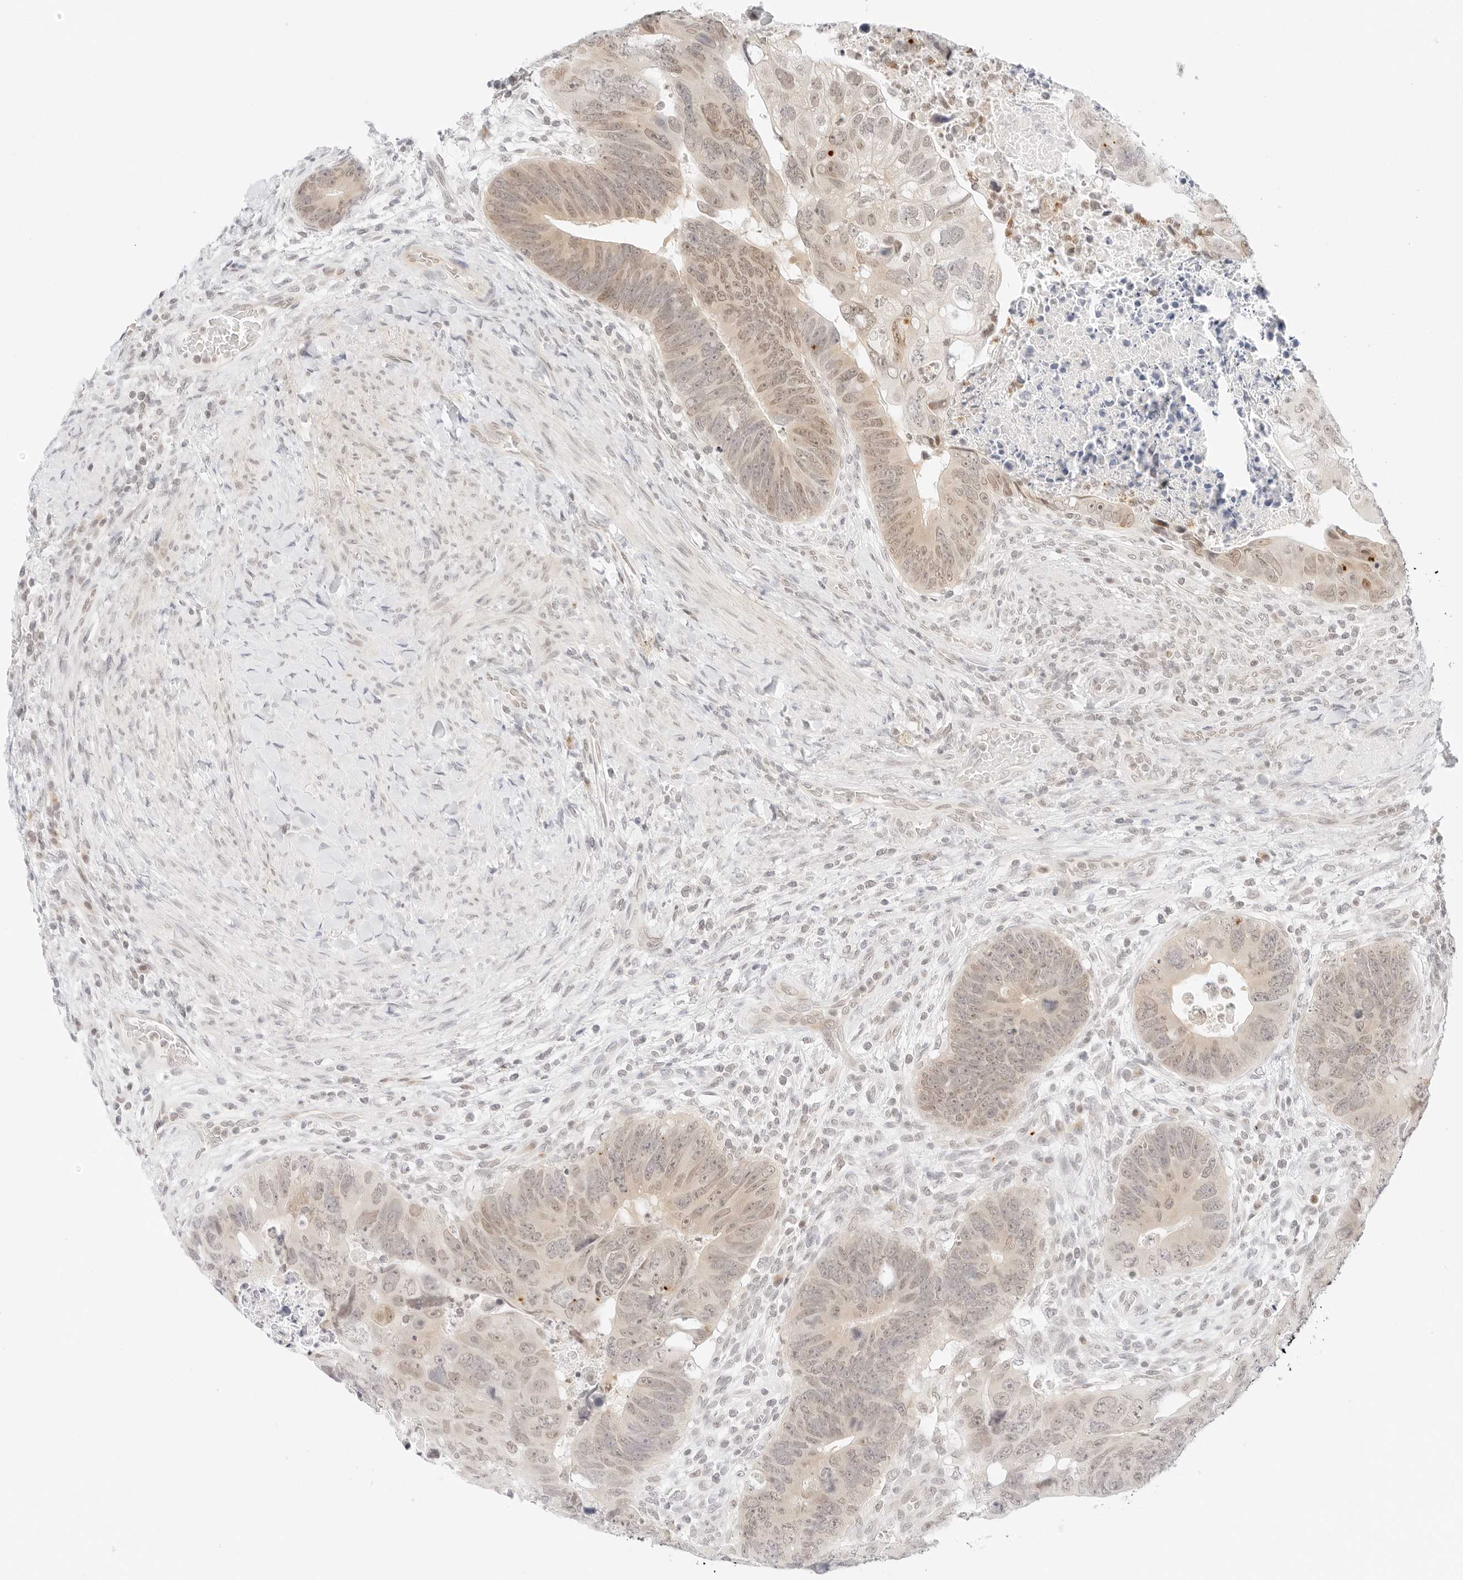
{"staining": {"intensity": "weak", "quantity": "25%-75%", "location": "nuclear"}, "tissue": "colorectal cancer", "cell_type": "Tumor cells", "image_type": "cancer", "snomed": [{"axis": "morphology", "description": "Adenocarcinoma, NOS"}, {"axis": "topography", "description": "Rectum"}], "caption": "This image demonstrates immunohistochemistry (IHC) staining of colorectal cancer (adenocarcinoma), with low weak nuclear staining in about 25%-75% of tumor cells.", "gene": "POLR3C", "patient": {"sex": "male", "age": 59}}